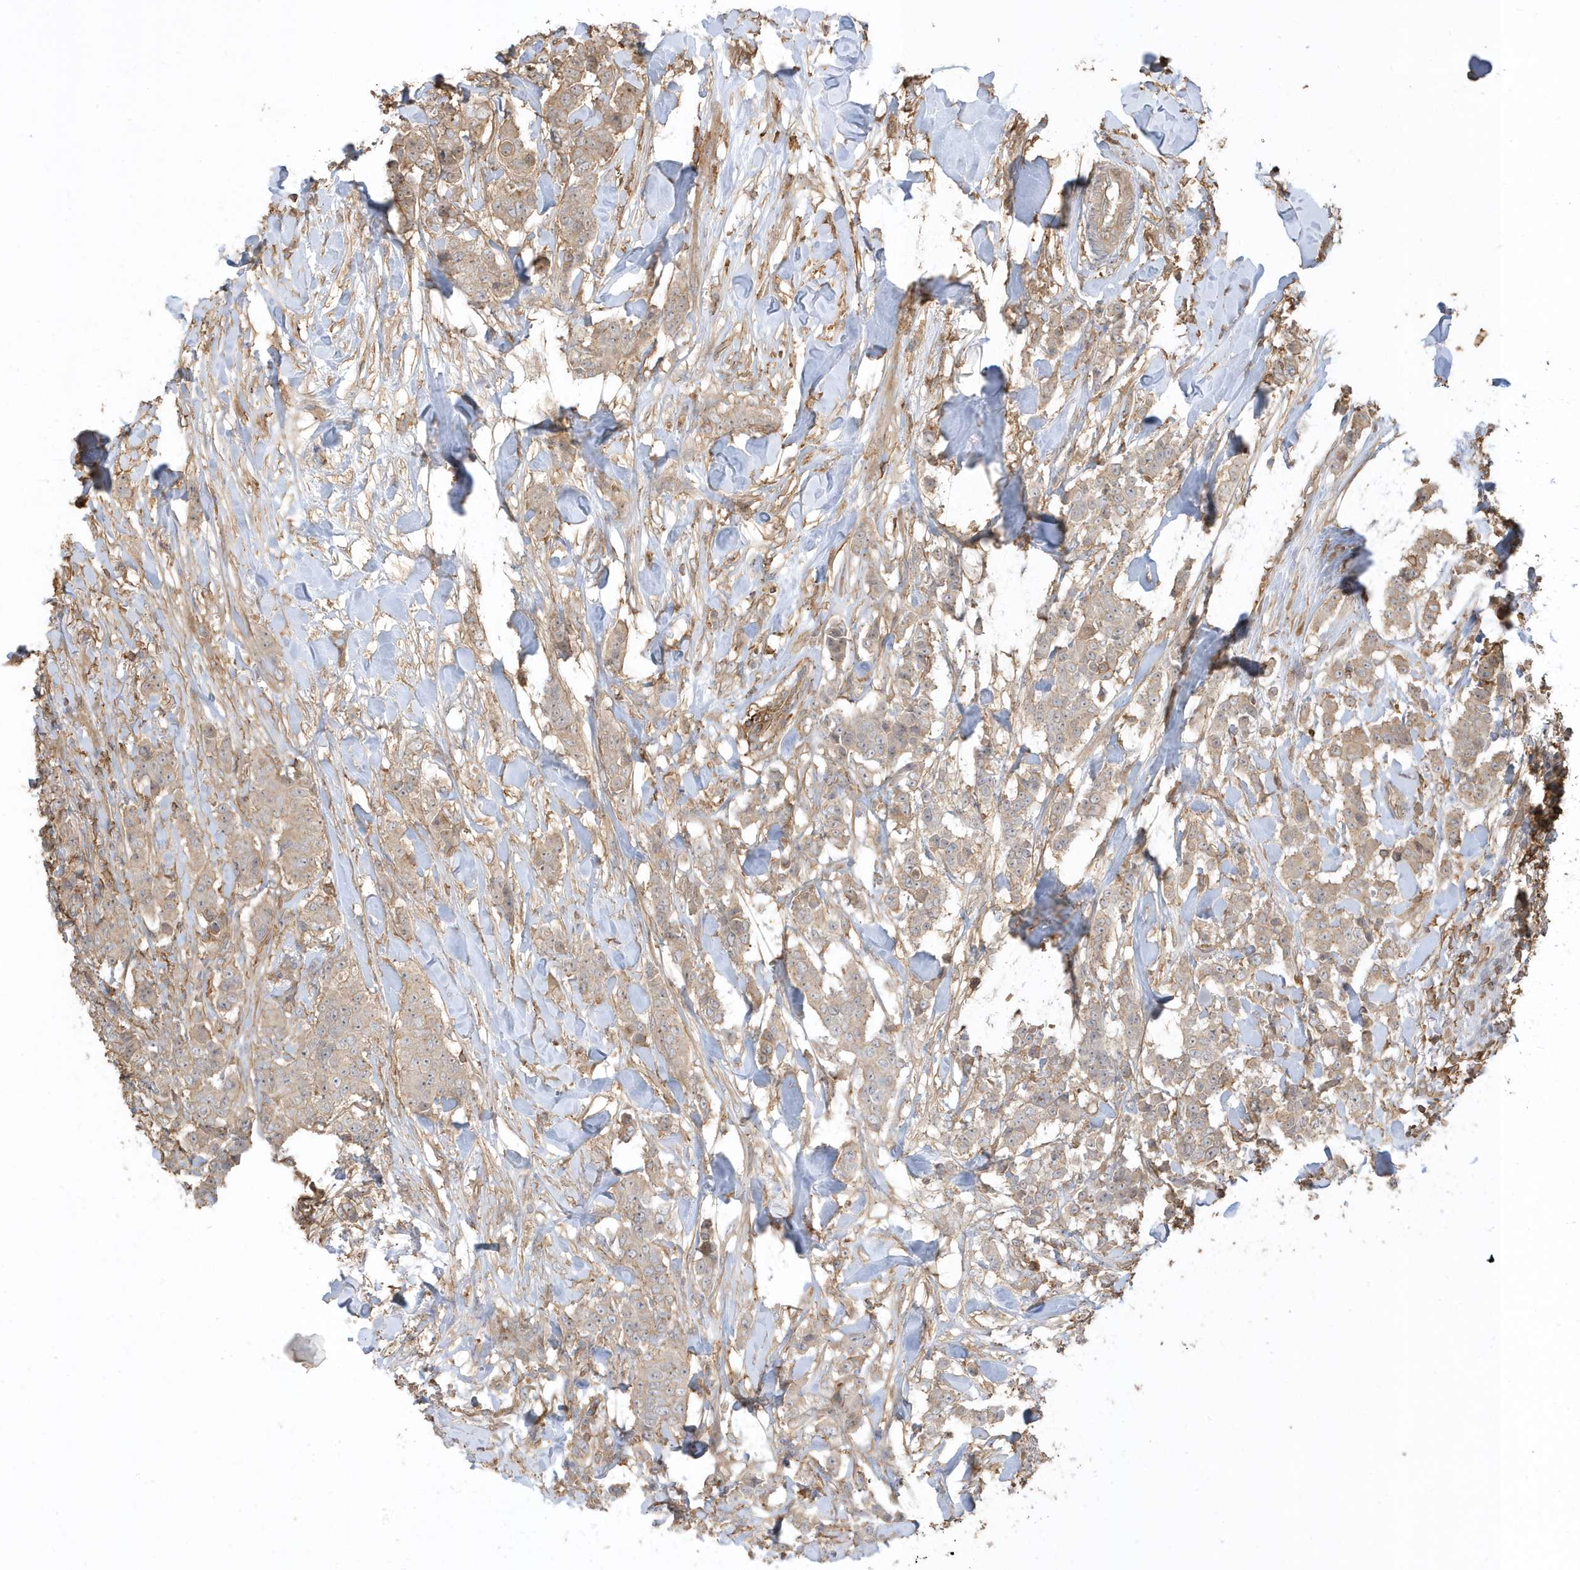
{"staining": {"intensity": "weak", "quantity": "25%-75%", "location": "cytoplasmic/membranous"}, "tissue": "breast cancer", "cell_type": "Tumor cells", "image_type": "cancer", "snomed": [{"axis": "morphology", "description": "Duct carcinoma"}, {"axis": "topography", "description": "Breast"}], "caption": "Immunohistochemical staining of human breast intraductal carcinoma demonstrates low levels of weak cytoplasmic/membranous expression in about 25%-75% of tumor cells.", "gene": "ZBTB8A", "patient": {"sex": "female", "age": 40}}